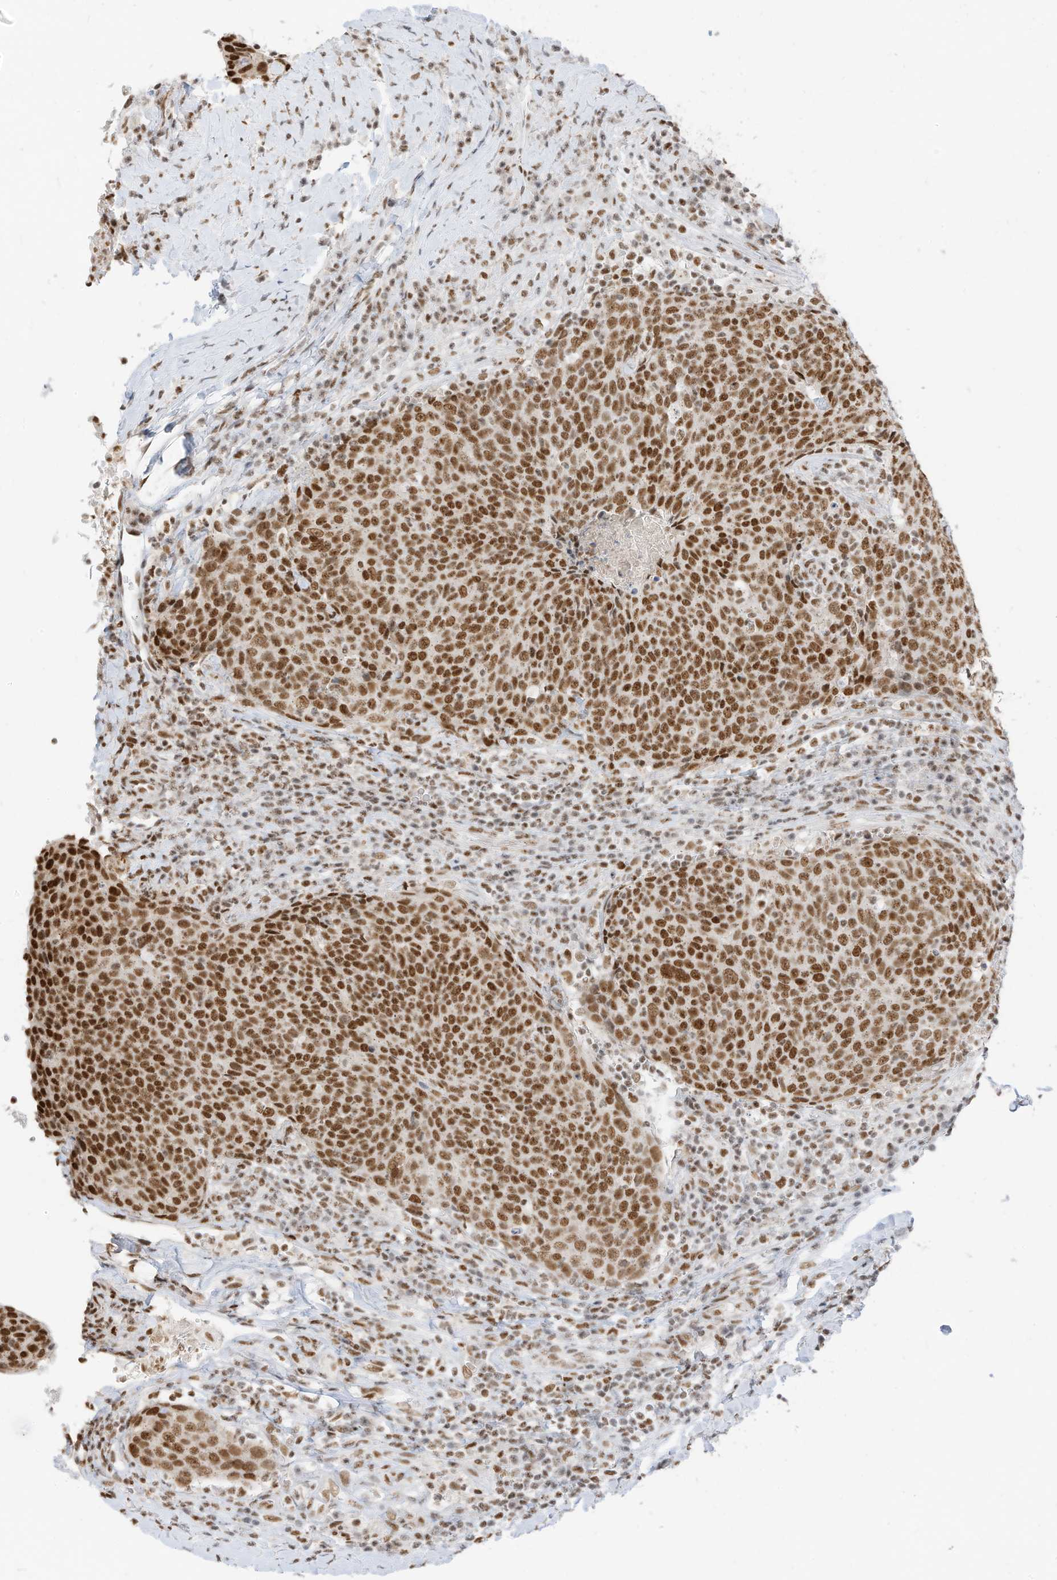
{"staining": {"intensity": "strong", "quantity": ">75%", "location": "nuclear"}, "tissue": "head and neck cancer", "cell_type": "Tumor cells", "image_type": "cancer", "snomed": [{"axis": "morphology", "description": "Squamous cell carcinoma, NOS"}, {"axis": "morphology", "description": "Squamous cell carcinoma, metastatic, NOS"}, {"axis": "topography", "description": "Lymph node"}, {"axis": "topography", "description": "Head-Neck"}], "caption": "DAB (3,3'-diaminobenzidine) immunohistochemical staining of head and neck metastatic squamous cell carcinoma demonstrates strong nuclear protein staining in approximately >75% of tumor cells.", "gene": "SMARCA2", "patient": {"sex": "male", "age": 62}}